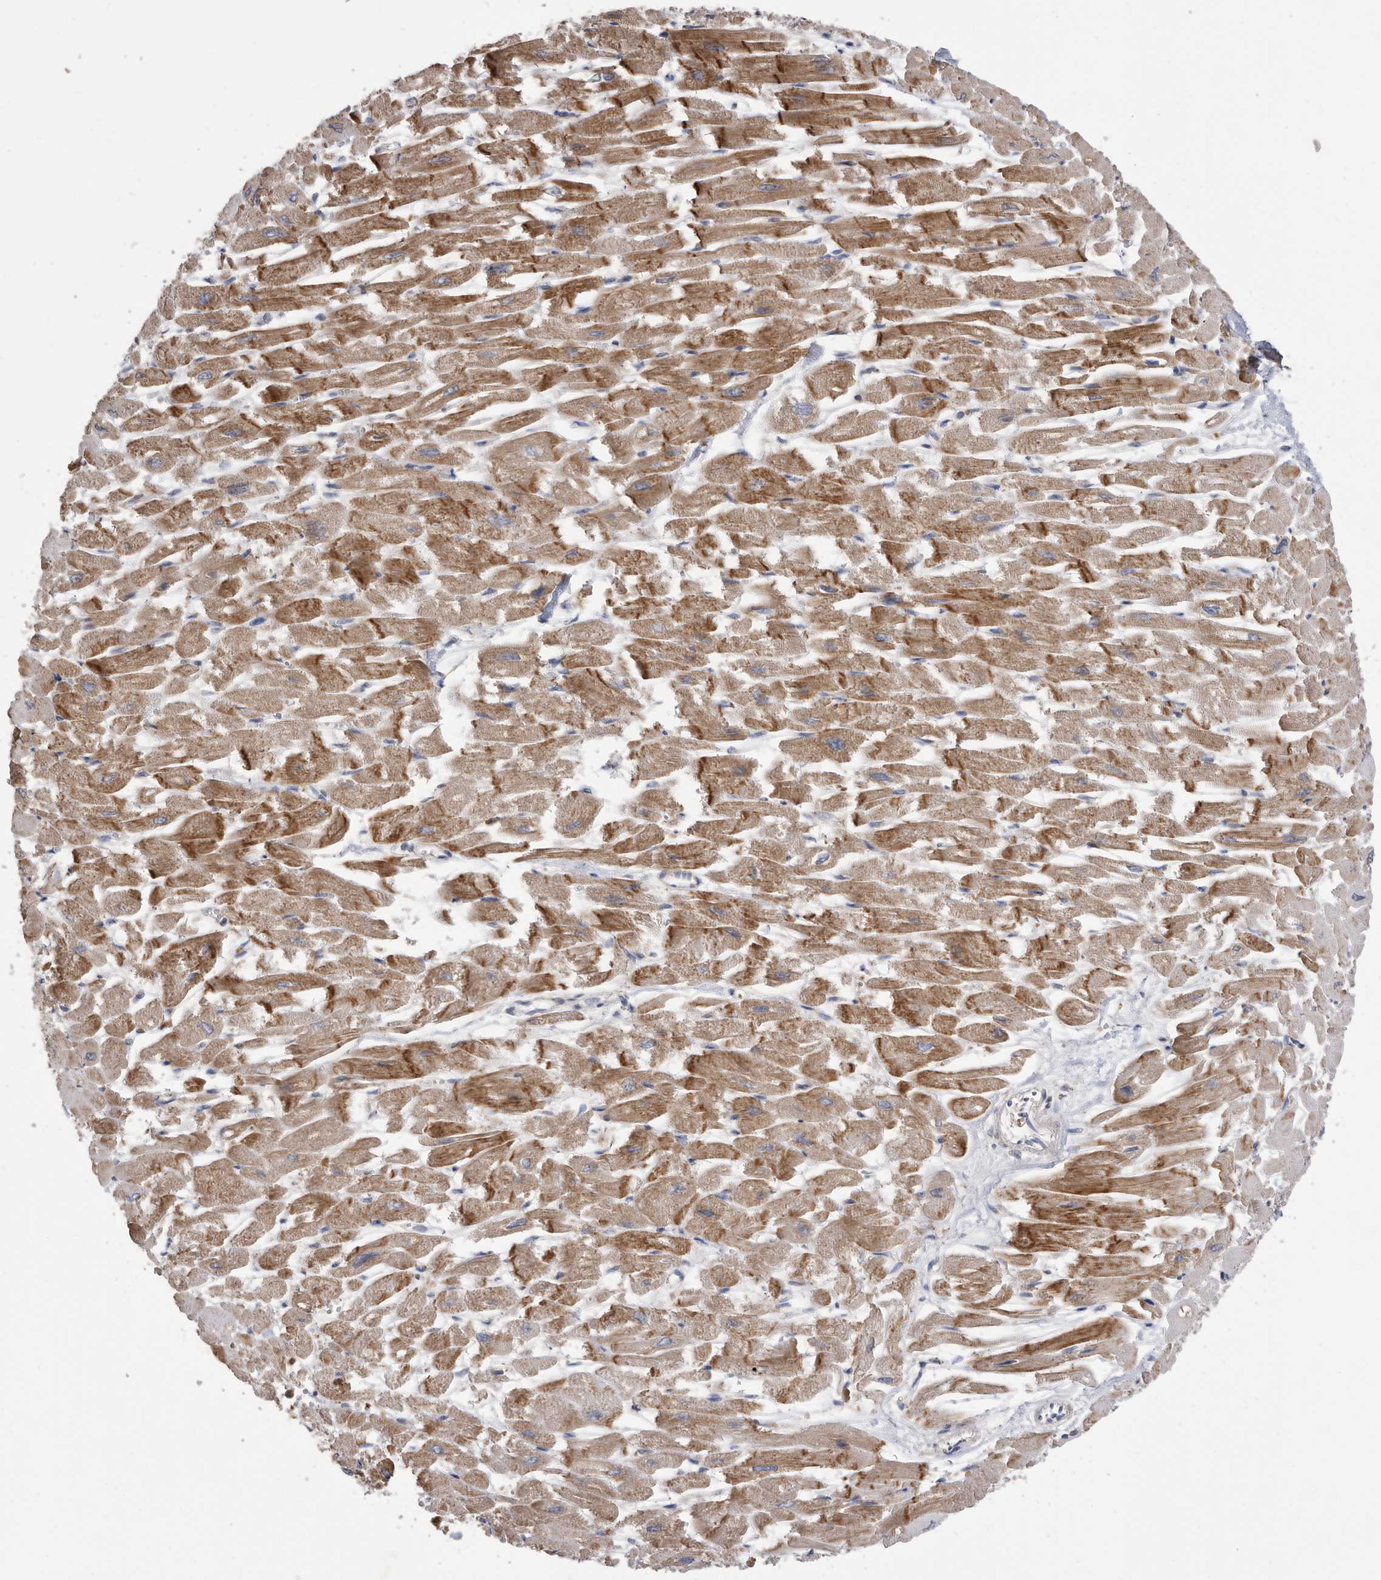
{"staining": {"intensity": "moderate", "quantity": "25%-75%", "location": "cytoplasmic/membranous"}, "tissue": "heart muscle", "cell_type": "Cardiomyocytes", "image_type": "normal", "snomed": [{"axis": "morphology", "description": "Normal tissue, NOS"}, {"axis": "topography", "description": "Heart"}], "caption": "Unremarkable heart muscle exhibits moderate cytoplasmic/membranous expression in about 25%-75% of cardiomyocytes, visualized by immunohistochemistry.", "gene": "CRISPLD2", "patient": {"sex": "male", "age": 54}}